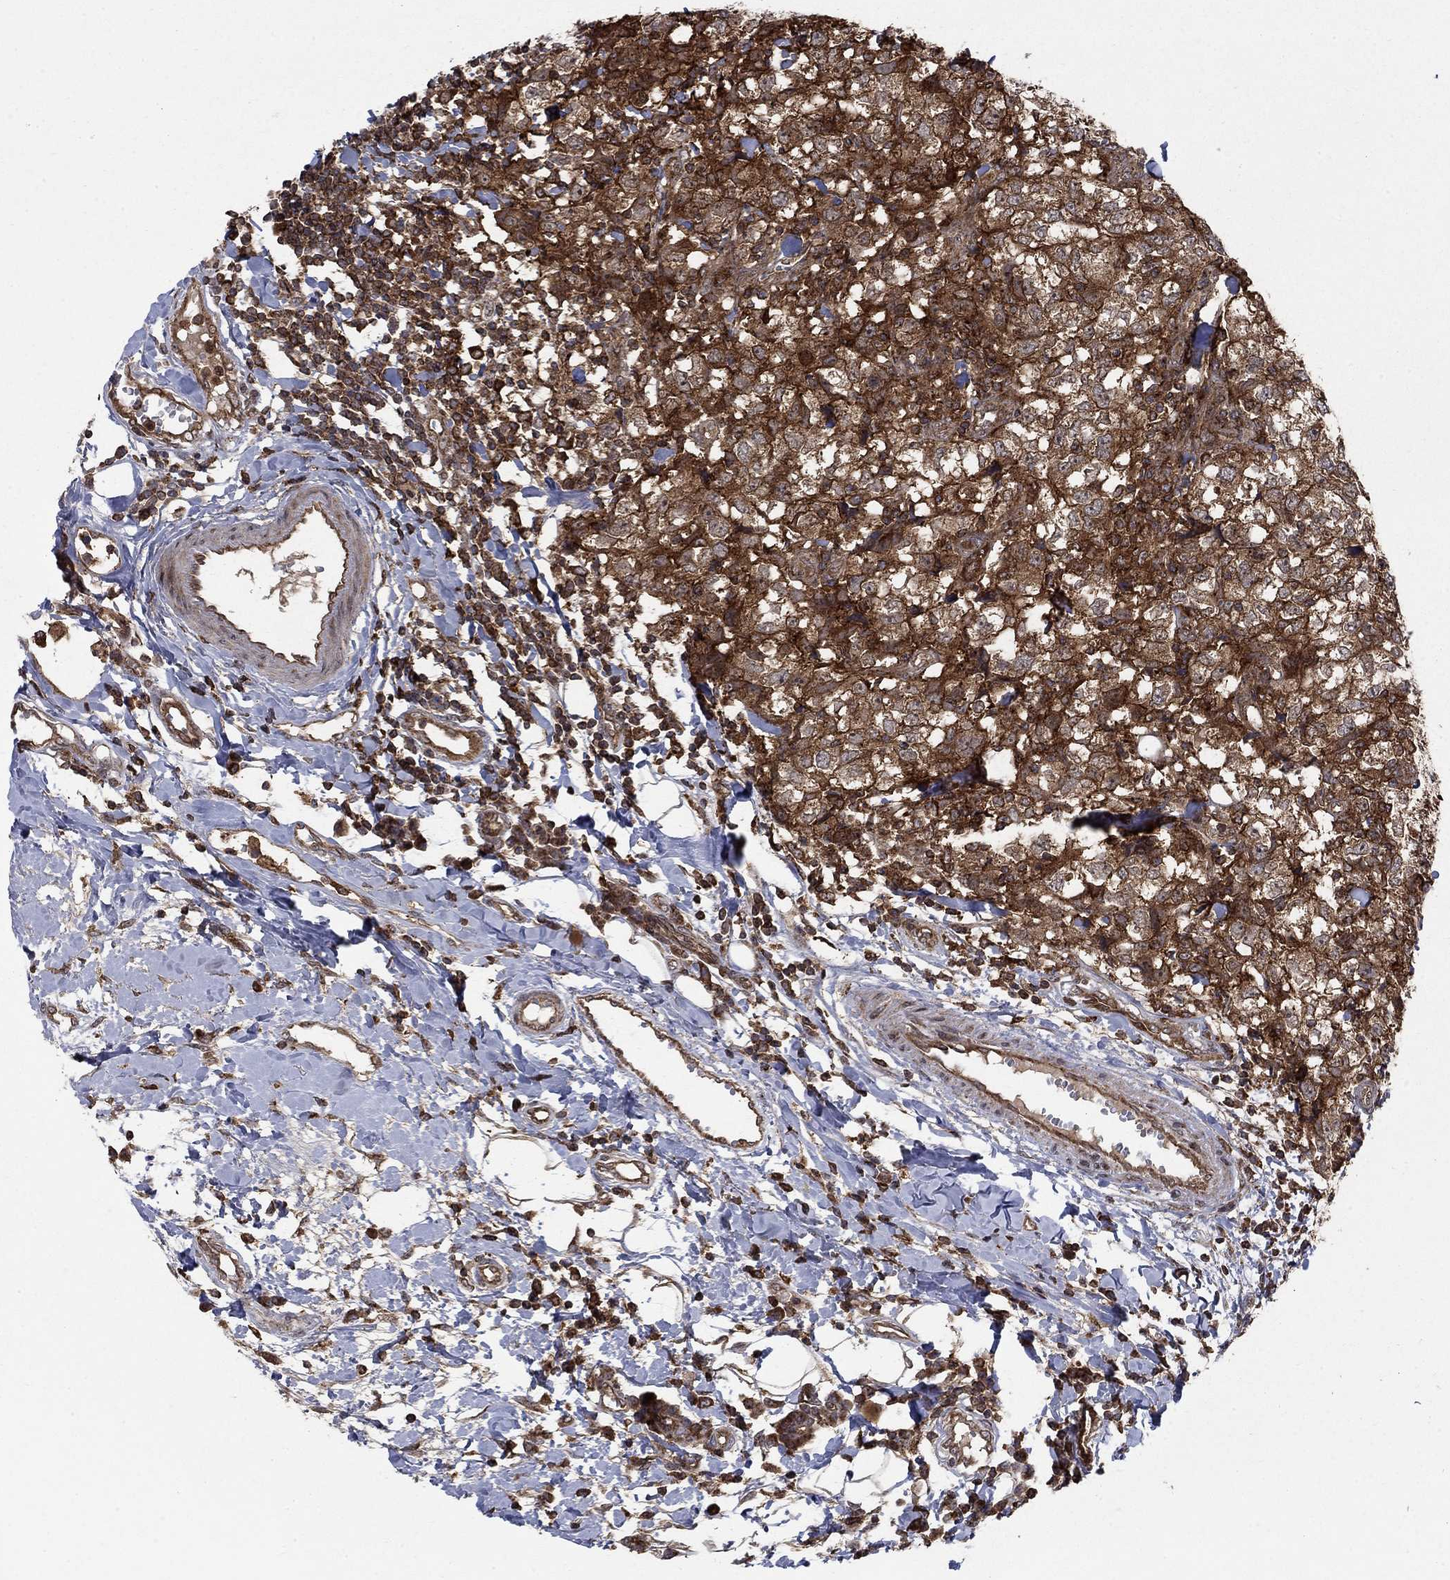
{"staining": {"intensity": "strong", "quantity": ">75%", "location": "cytoplasmic/membranous"}, "tissue": "breast cancer", "cell_type": "Tumor cells", "image_type": "cancer", "snomed": [{"axis": "morphology", "description": "Duct carcinoma"}, {"axis": "topography", "description": "Breast"}], "caption": "Immunohistochemistry of infiltrating ductal carcinoma (breast) displays high levels of strong cytoplasmic/membranous staining in approximately >75% of tumor cells. The staining was performed using DAB (3,3'-diaminobenzidine), with brown indicating positive protein expression. Nuclei are stained blue with hematoxylin.", "gene": "IFI35", "patient": {"sex": "female", "age": 30}}